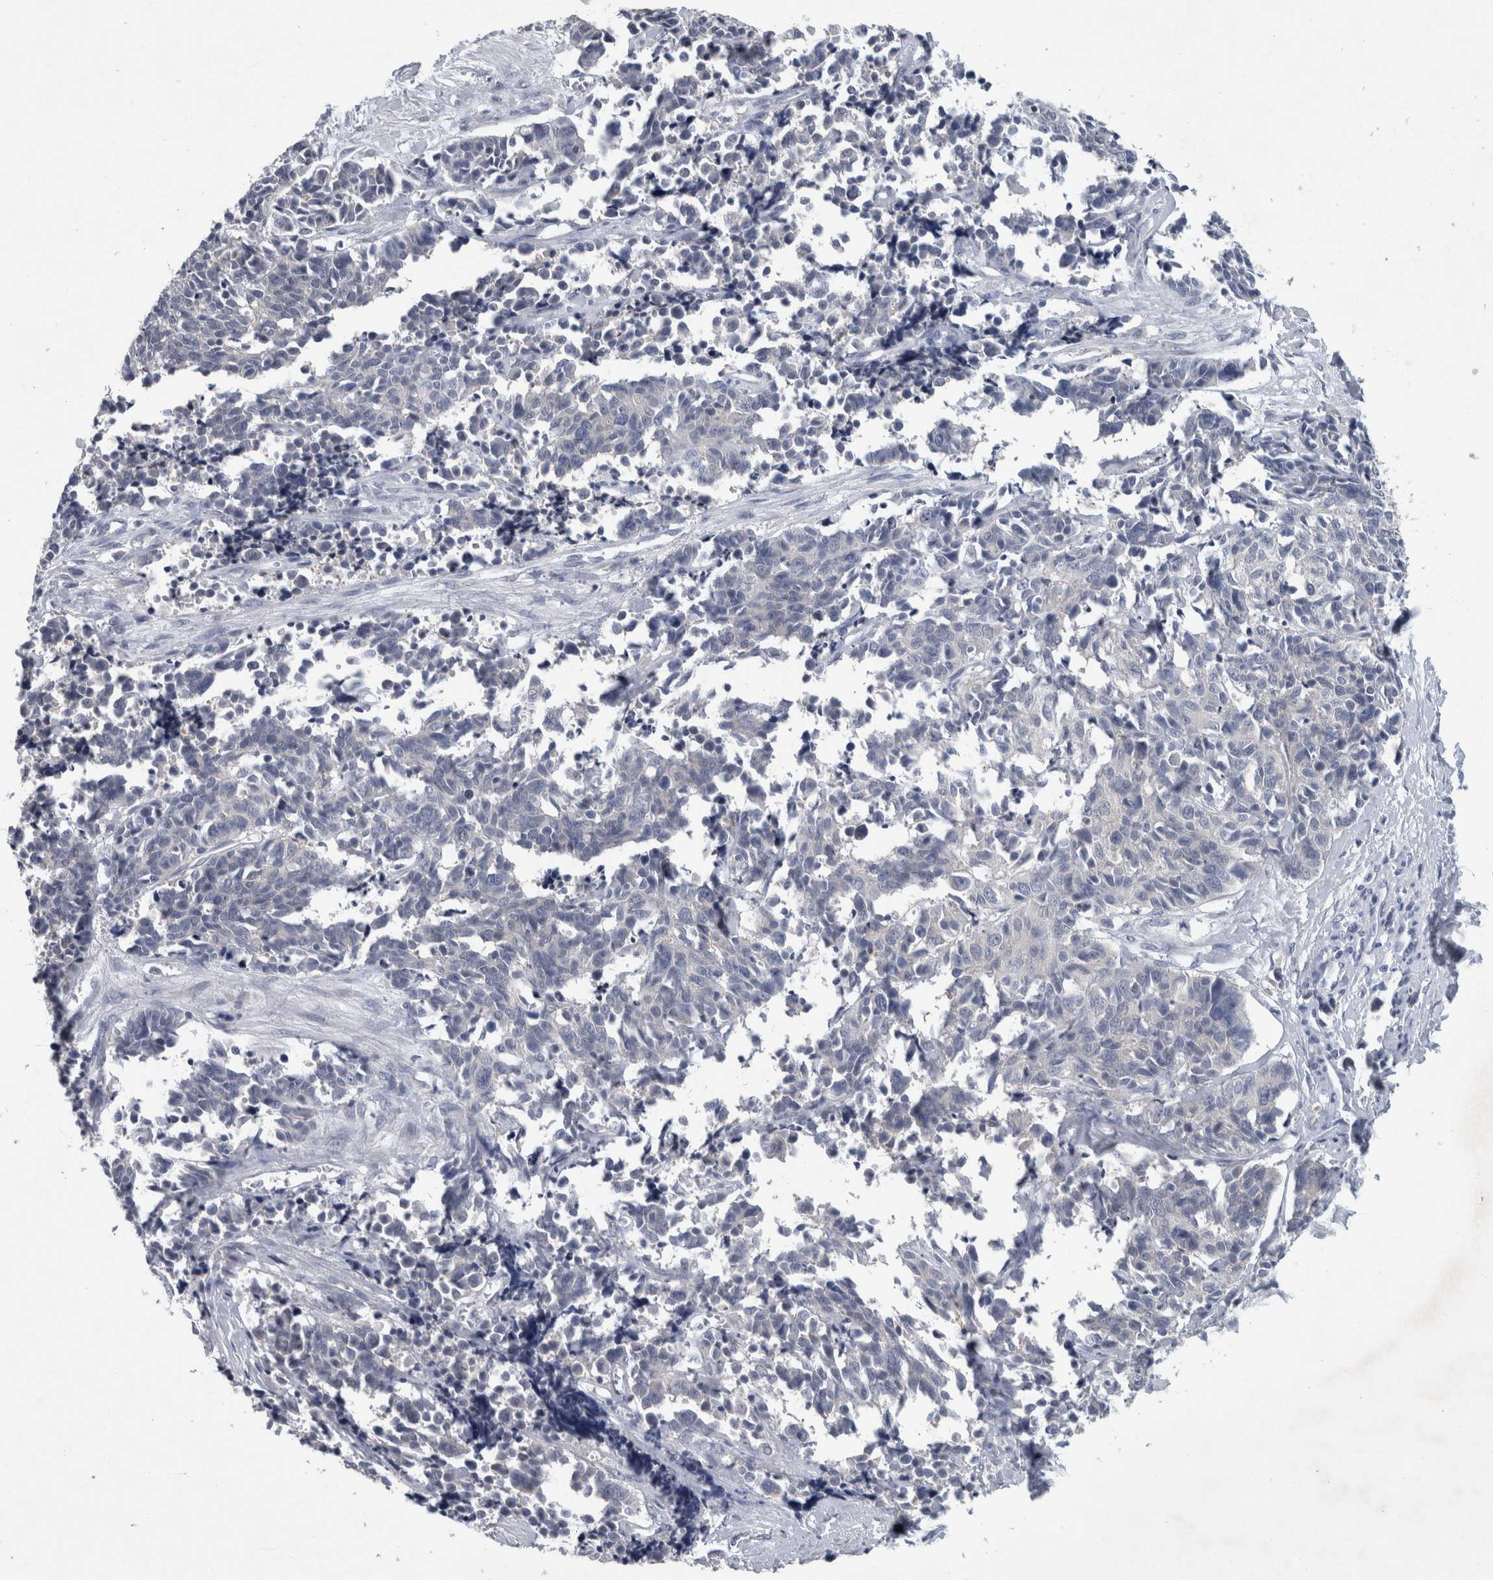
{"staining": {"intensity": "negative", "quantity": "none", "location": "none"}, "tissue": "cervical cancer", "cell_type": "Tumor cells", "image_type": "cancer", "snomed": [{"axis": "morphology", "description": "Squamous cell carcinoma, NOS"}, {"axis": "topography", "description": "Cervix"}], "caption": "Photomicrograph shows no protein positivity in tumor cells of cervical cancer tissue.", "gene": "FAM83H", "patient": {"sex": "female", "age": 35}}